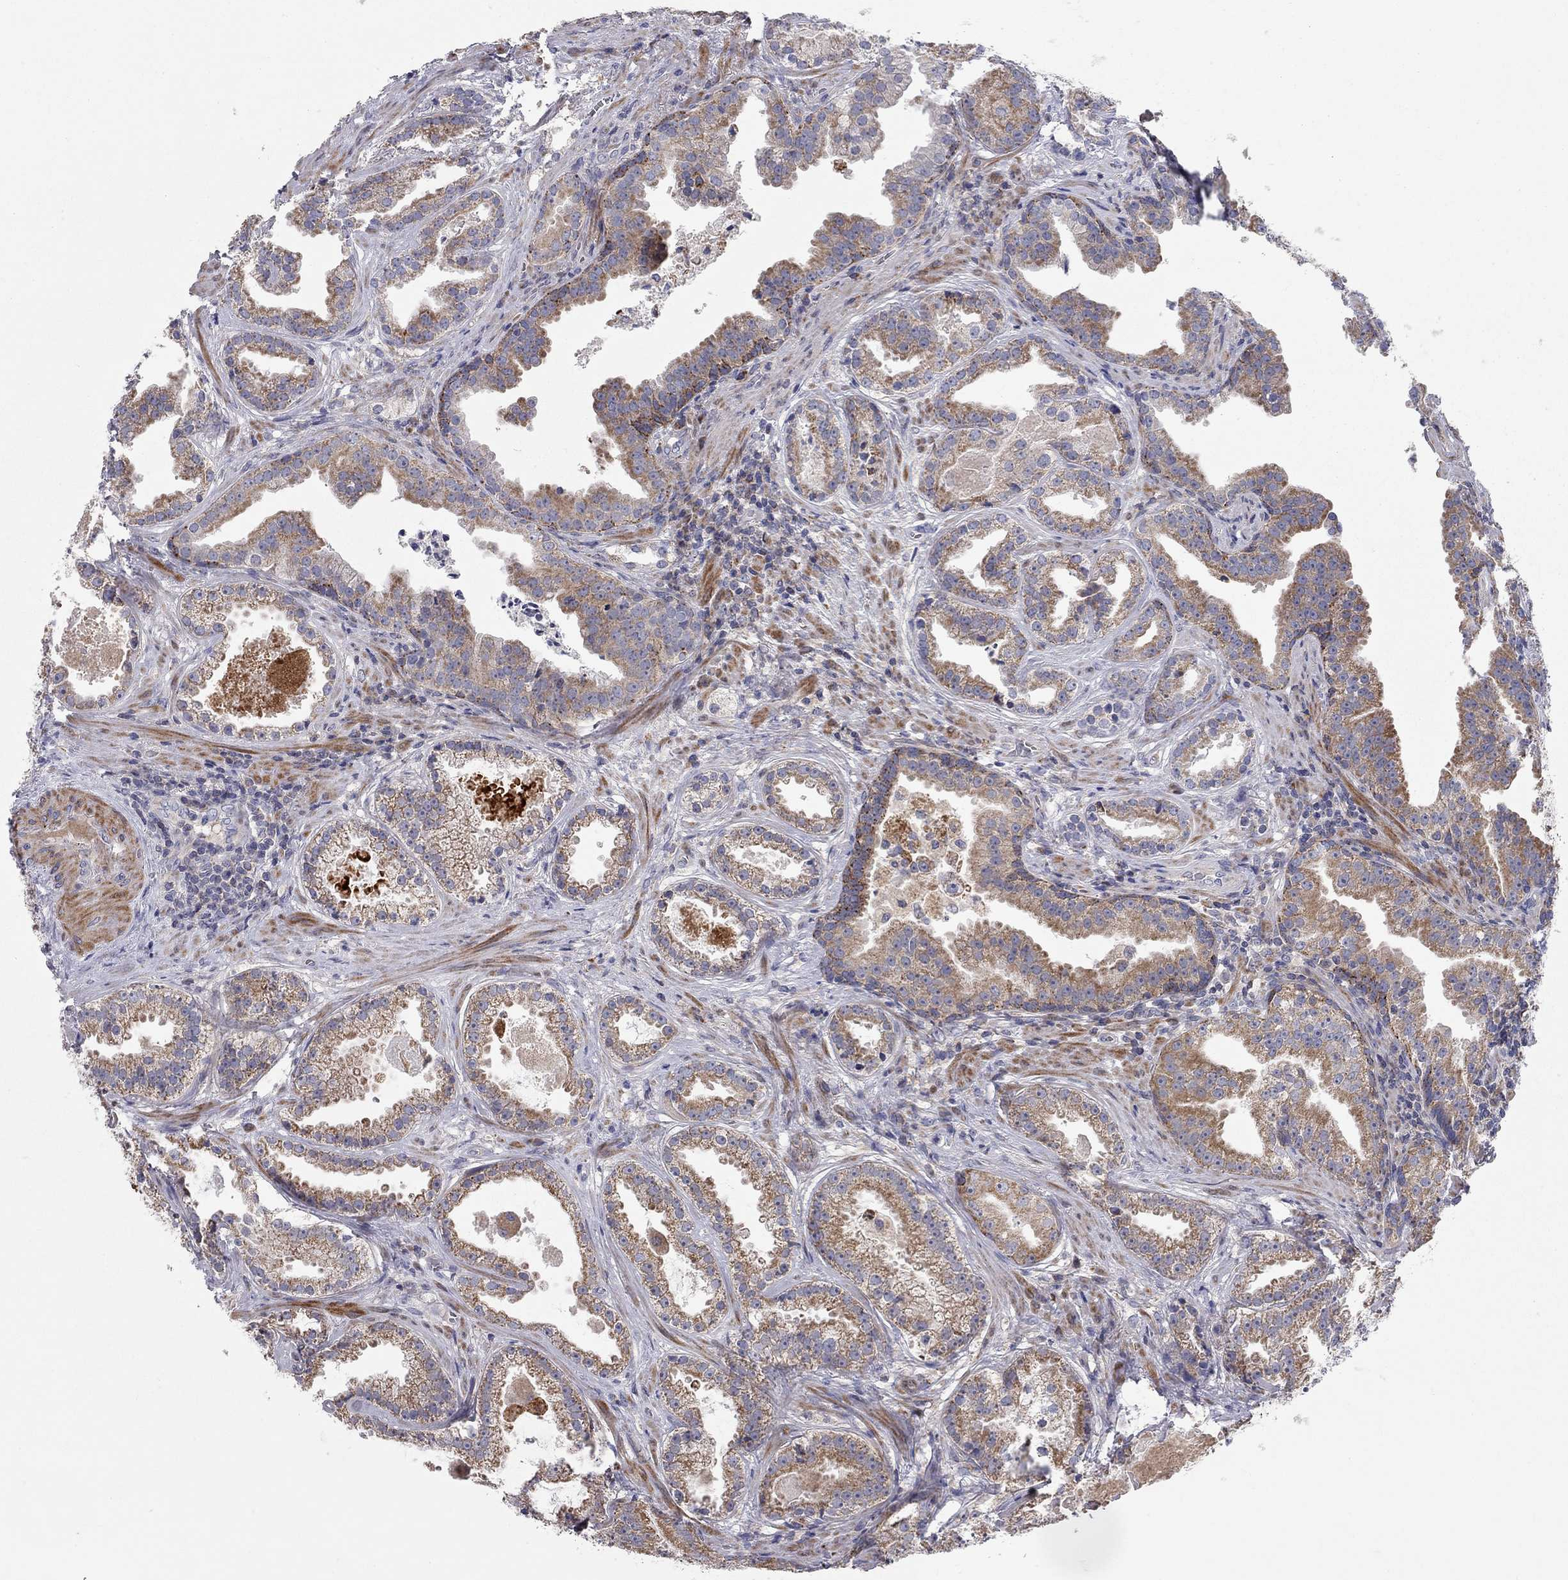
{"staining": {"intensity": "moderate", "quantity": ">75%", "location": "cytoplasmic/membranous"}, "tissue": "prostate cancer", "cell_type": "Tumor cells", "image_type": "cancer", "snomed": [{"axis": "morphology", "description": "Adenocarcinoma, NOS"}, {"axis": "morphology", "description": "Adenocarcinoma, High grade"}, {"axis": "topography", "description": "Prostate"}], "caption": "Protein staining exhibits moderate cytoplasmic/membranous positivity in about >75% of tumor cells in prostate cancer. Immunohistochemistry stains the protein in brown and the nuclei are stained blue.", "gene": "KANSL1L", "patient": {"sex": "male", "age": 64}}